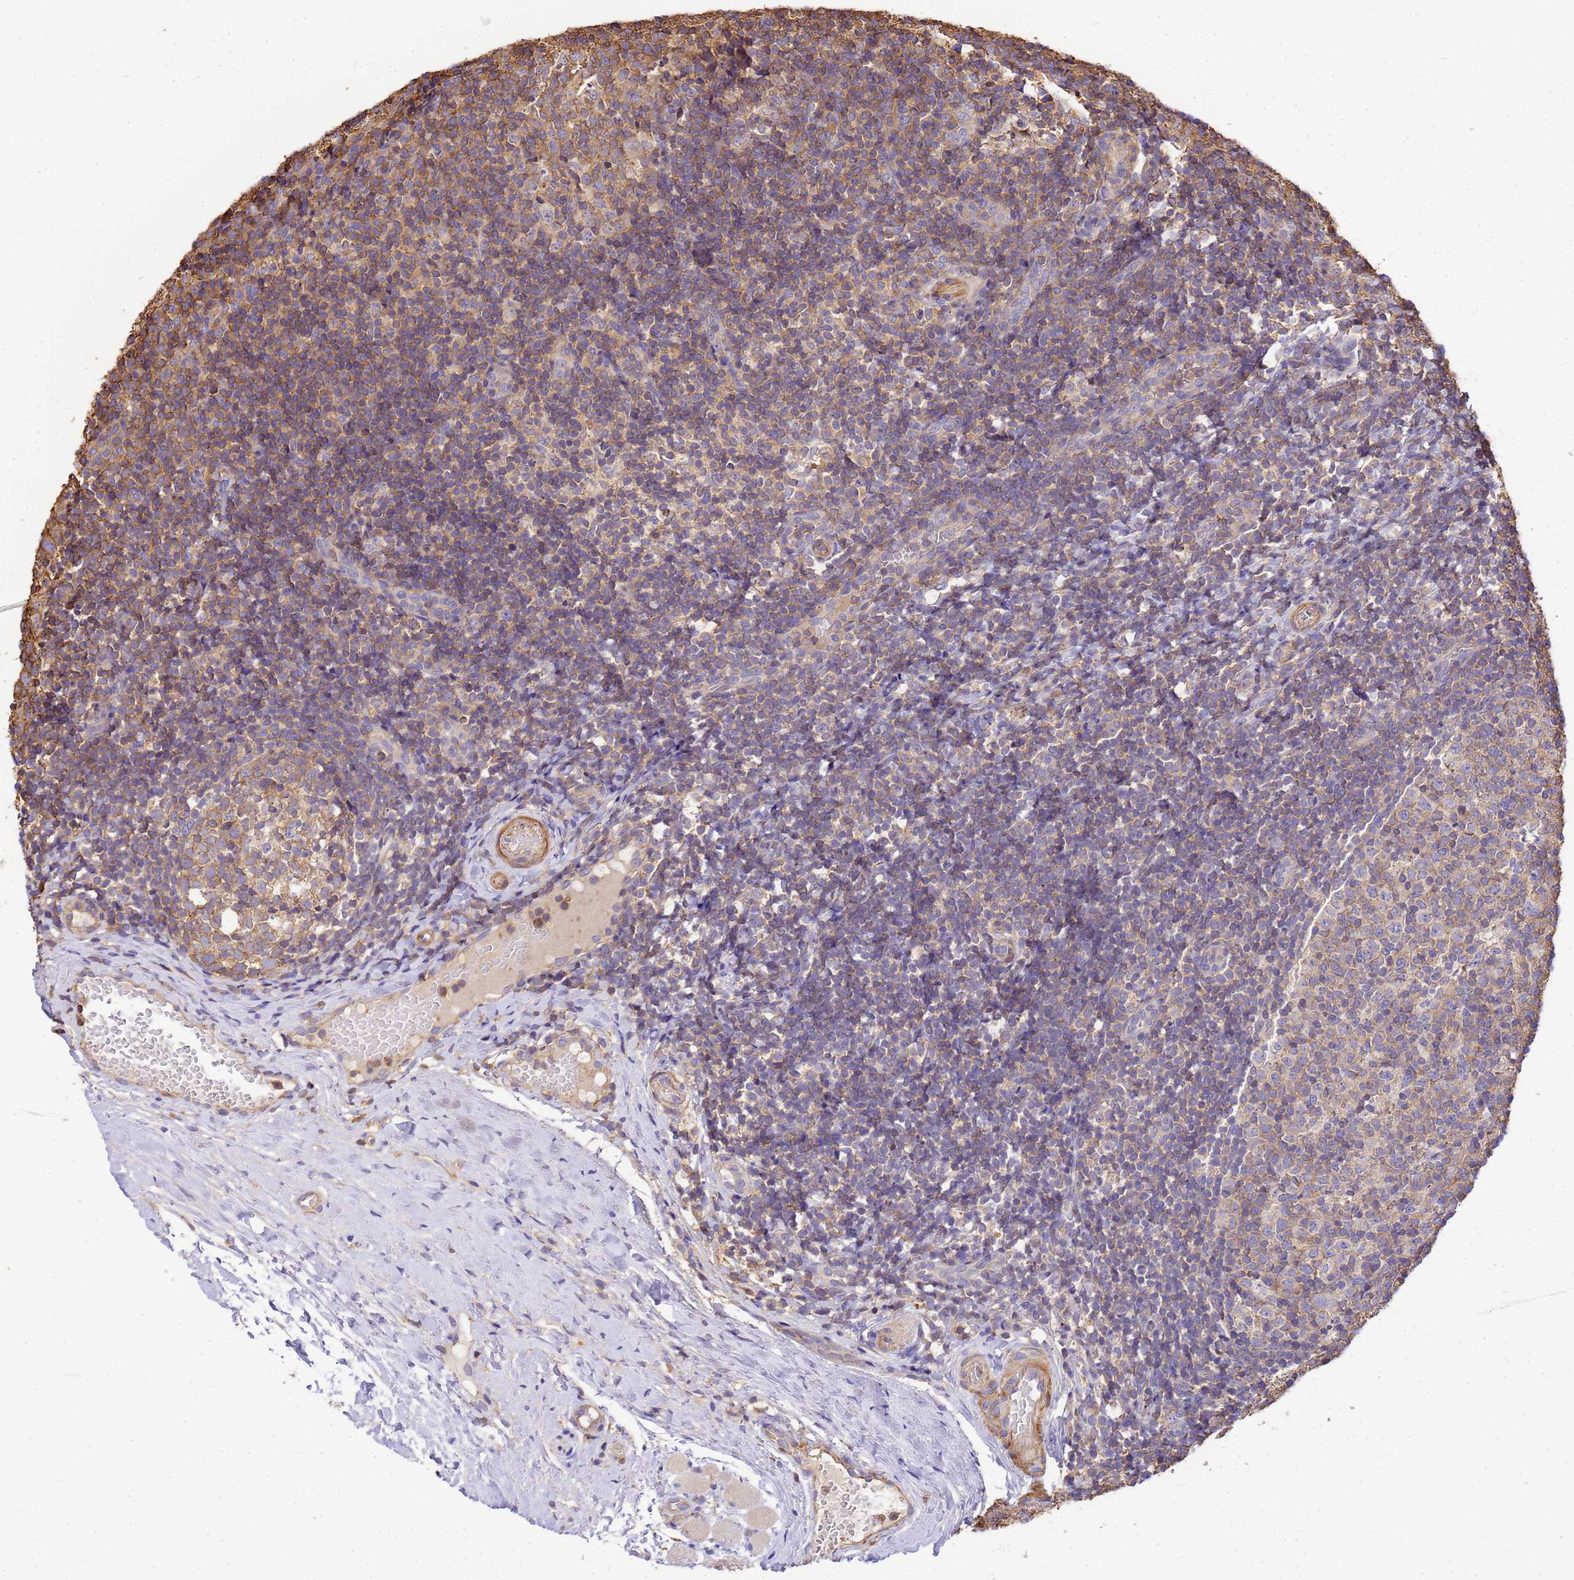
{"staining": {"intensity": "weak", "quantity": ">75%", "location": "cytoplasmic/membranous"}, "tissue": "tonsil", "cell_type": "Germinal center cells", "image_type": "normal", "snomed": [{"axis": "morphology", "description": "Normal tissue, NOS"}, {"axis": "topography", "description": "Tonsil"}], "caption": "Normal tonsil displays weak cytoplasmic/membranous positivity in approximately >75% of germinal center cells, visualized by immunohistochemistry.", "gene": "WDR64", "patient": {"sex": "female", "age": 19}}